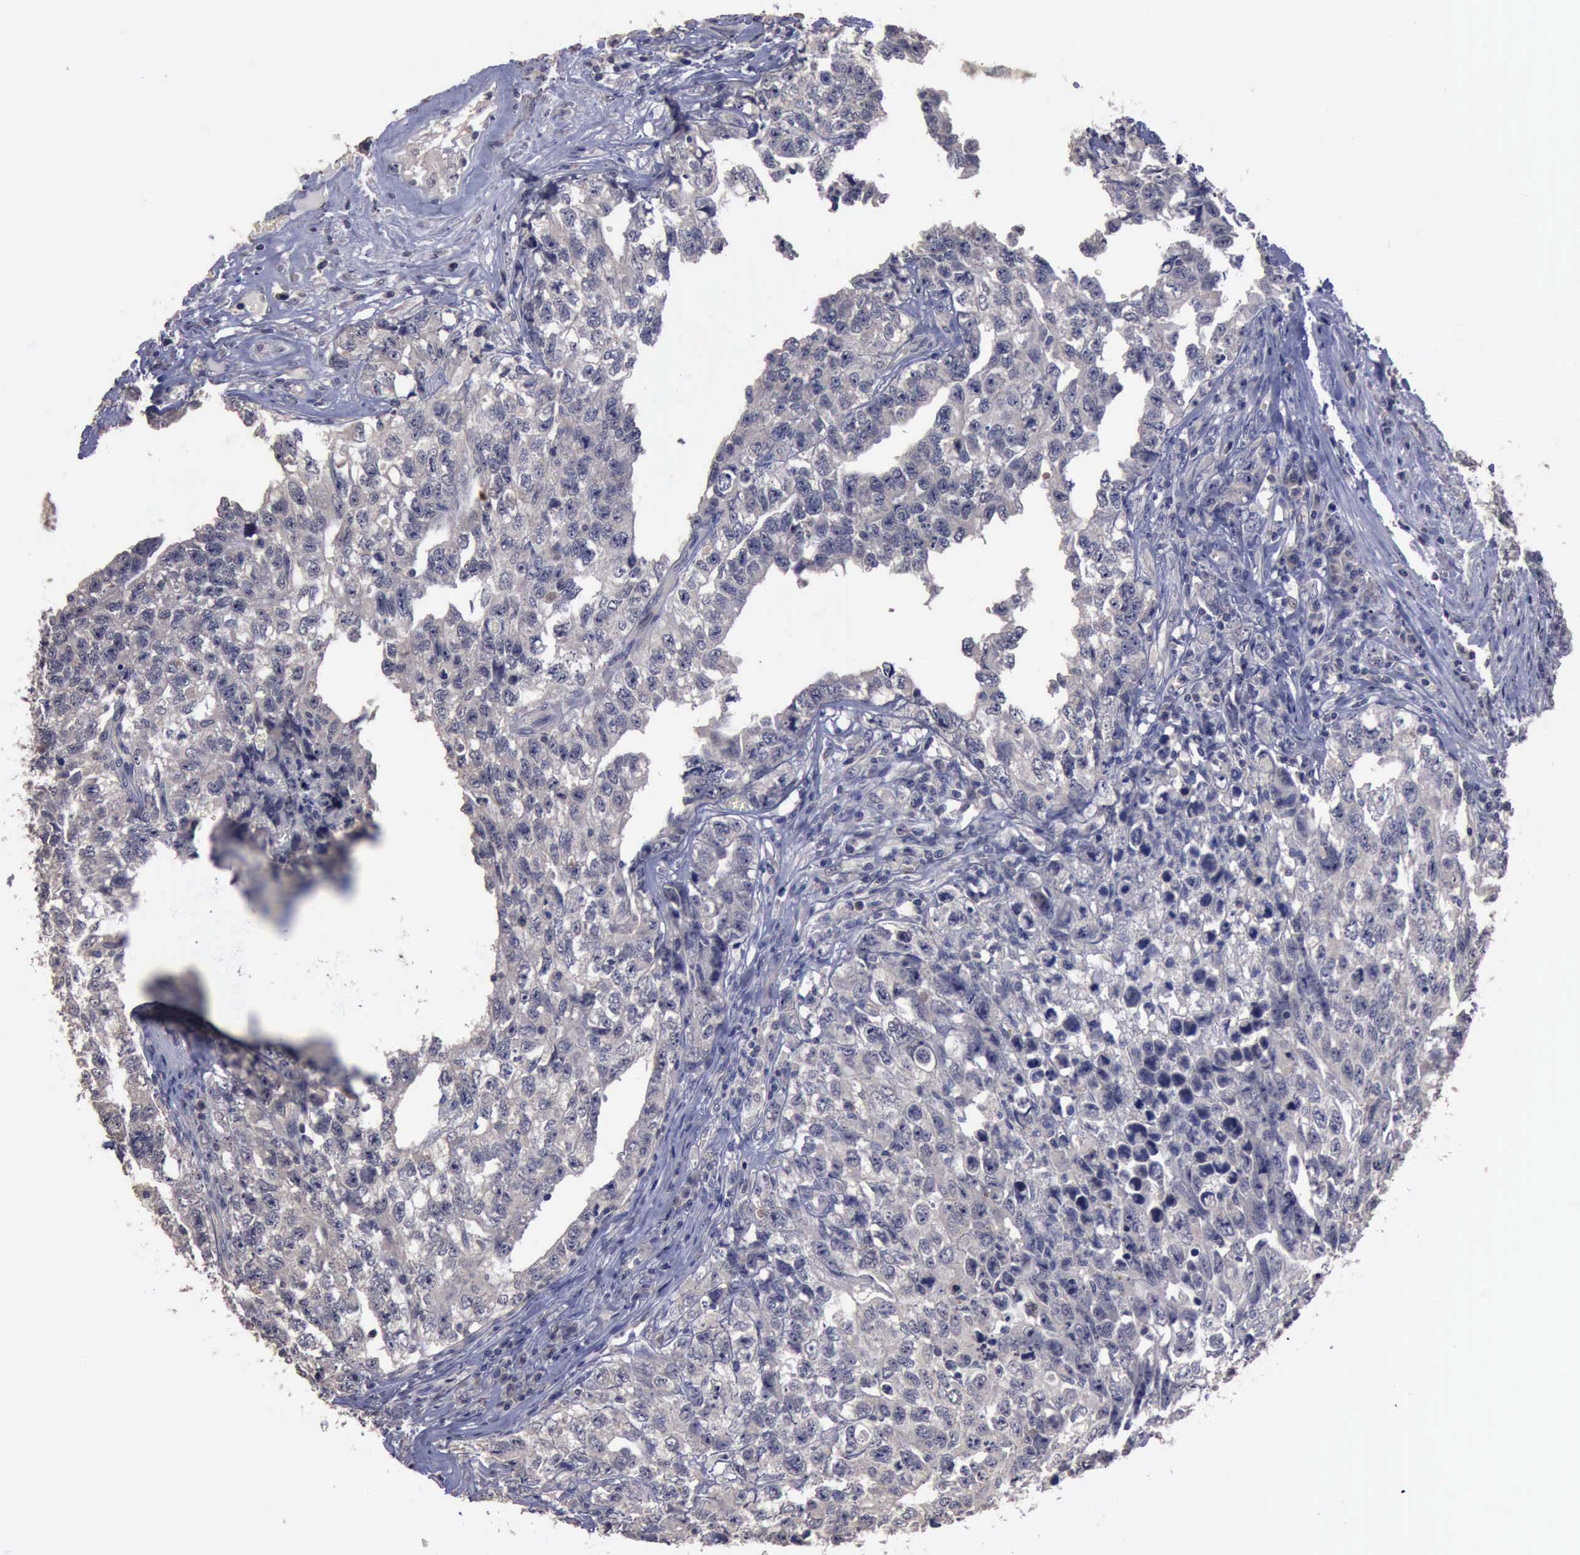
{"staining": {"intensity": "negative", "quantity": "none", "location": "none"}, "tissue": "testis cancer", "cell_type": "Tumor cells", "image_type": "cancer", "snomed": [{"axis": "morphology", "description": "Carcinoma, Embryonal, NOS"}, {"axis": "topography", "description": "Testis"}], "caption": "This is an immunohistochemistry (IHC) histopathology image of human testis cancer. There is no staining in tumor cells.", "gene": "CRKL", "patient": {"sex": "male", "age": 31}}